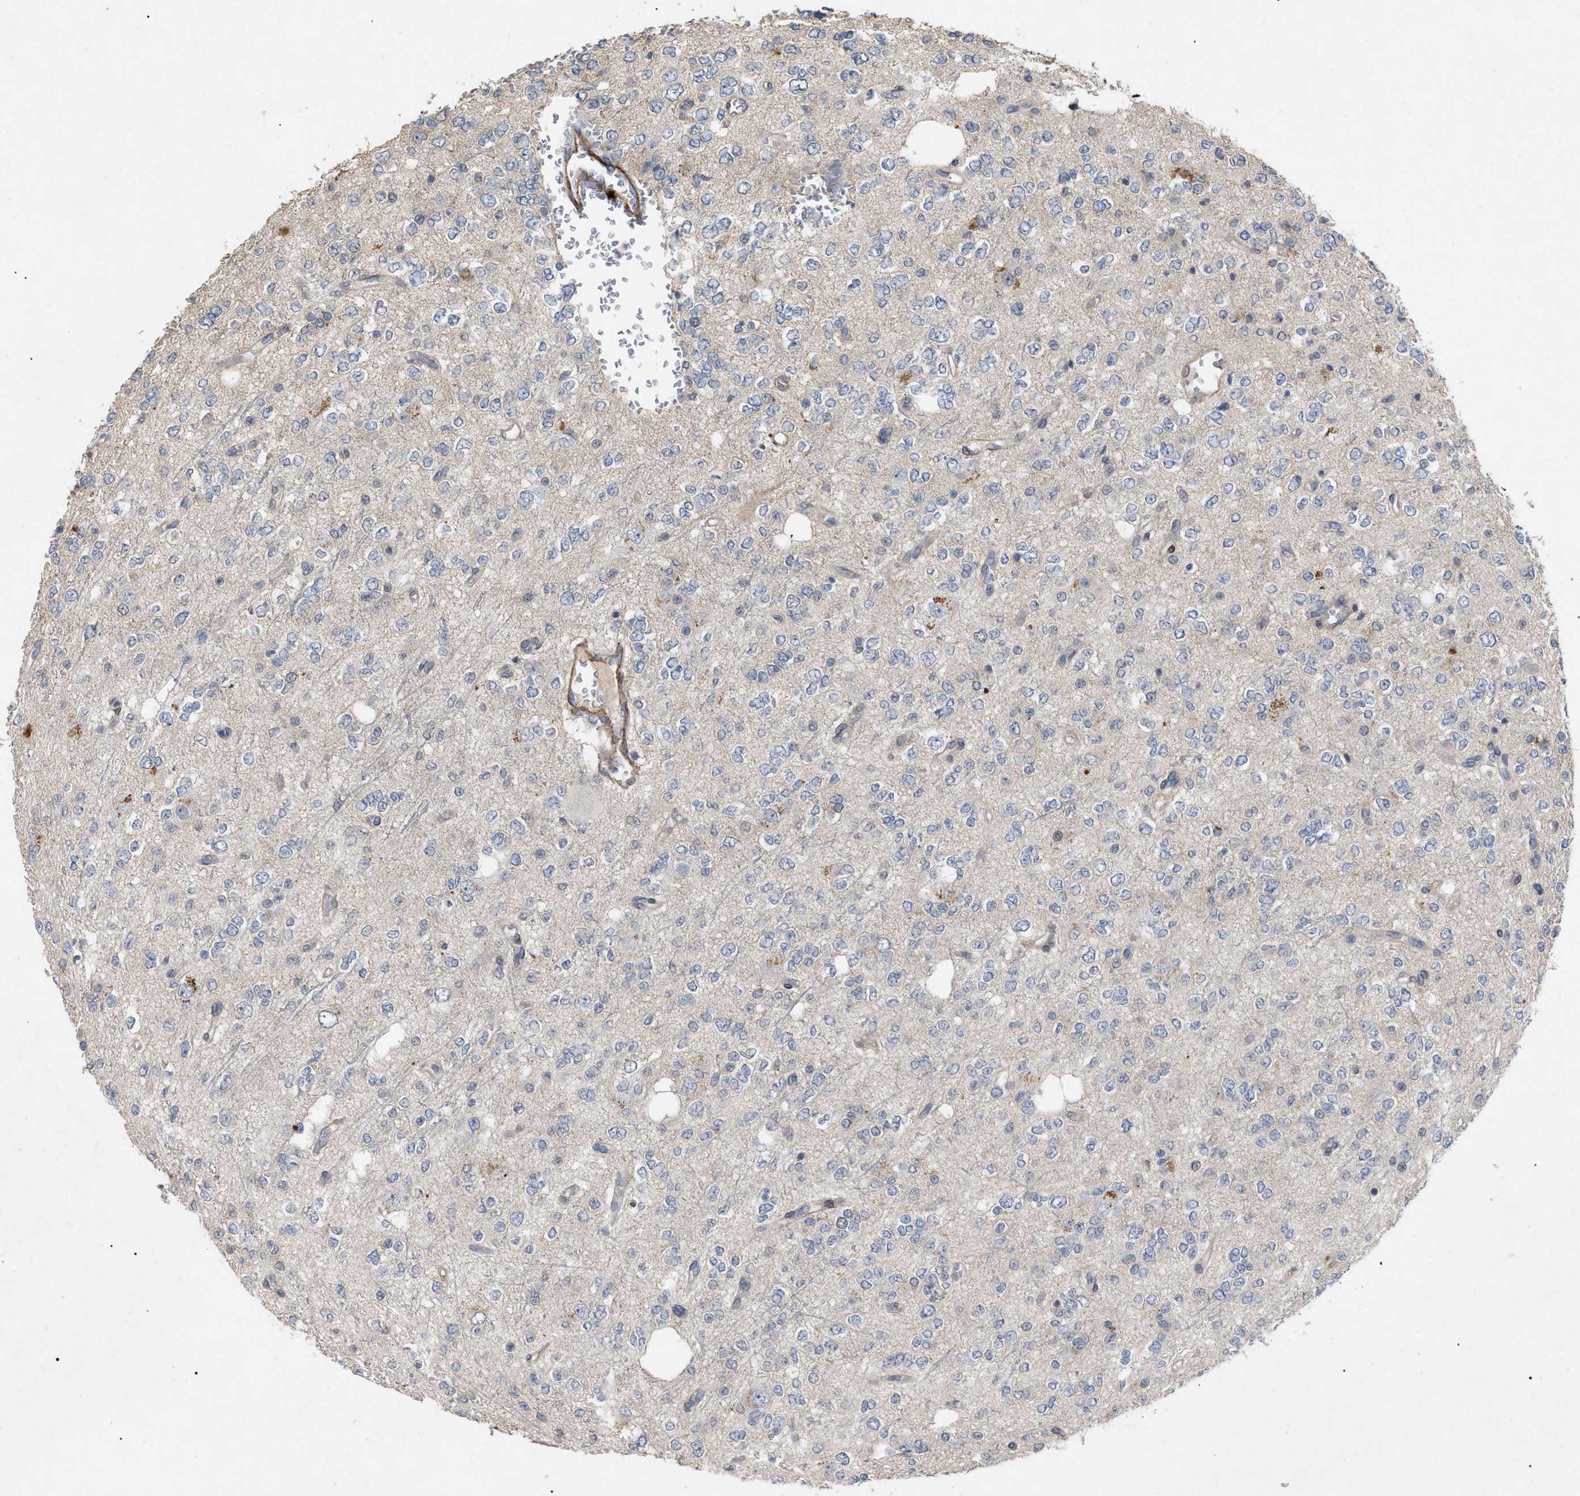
{"staining": {"intensity": "negative", "quantity": "none", "location": "none"}, "tissue": "glioma", "cell_type": "Tumor cells", "image_type": "cancer", "snomed": [{"axis": "morphology", "description": "Glioma, malignant, Low grade"}, {"axis": "topography", "description": "Brain"}], "caption": "This is a histopathology image of IHC staining of malignant glioma (low-grade), which shows no expression in tumor cells.", "gene": "ST6GALNAC6", "patient": {"sex": "male", "age": 38}}